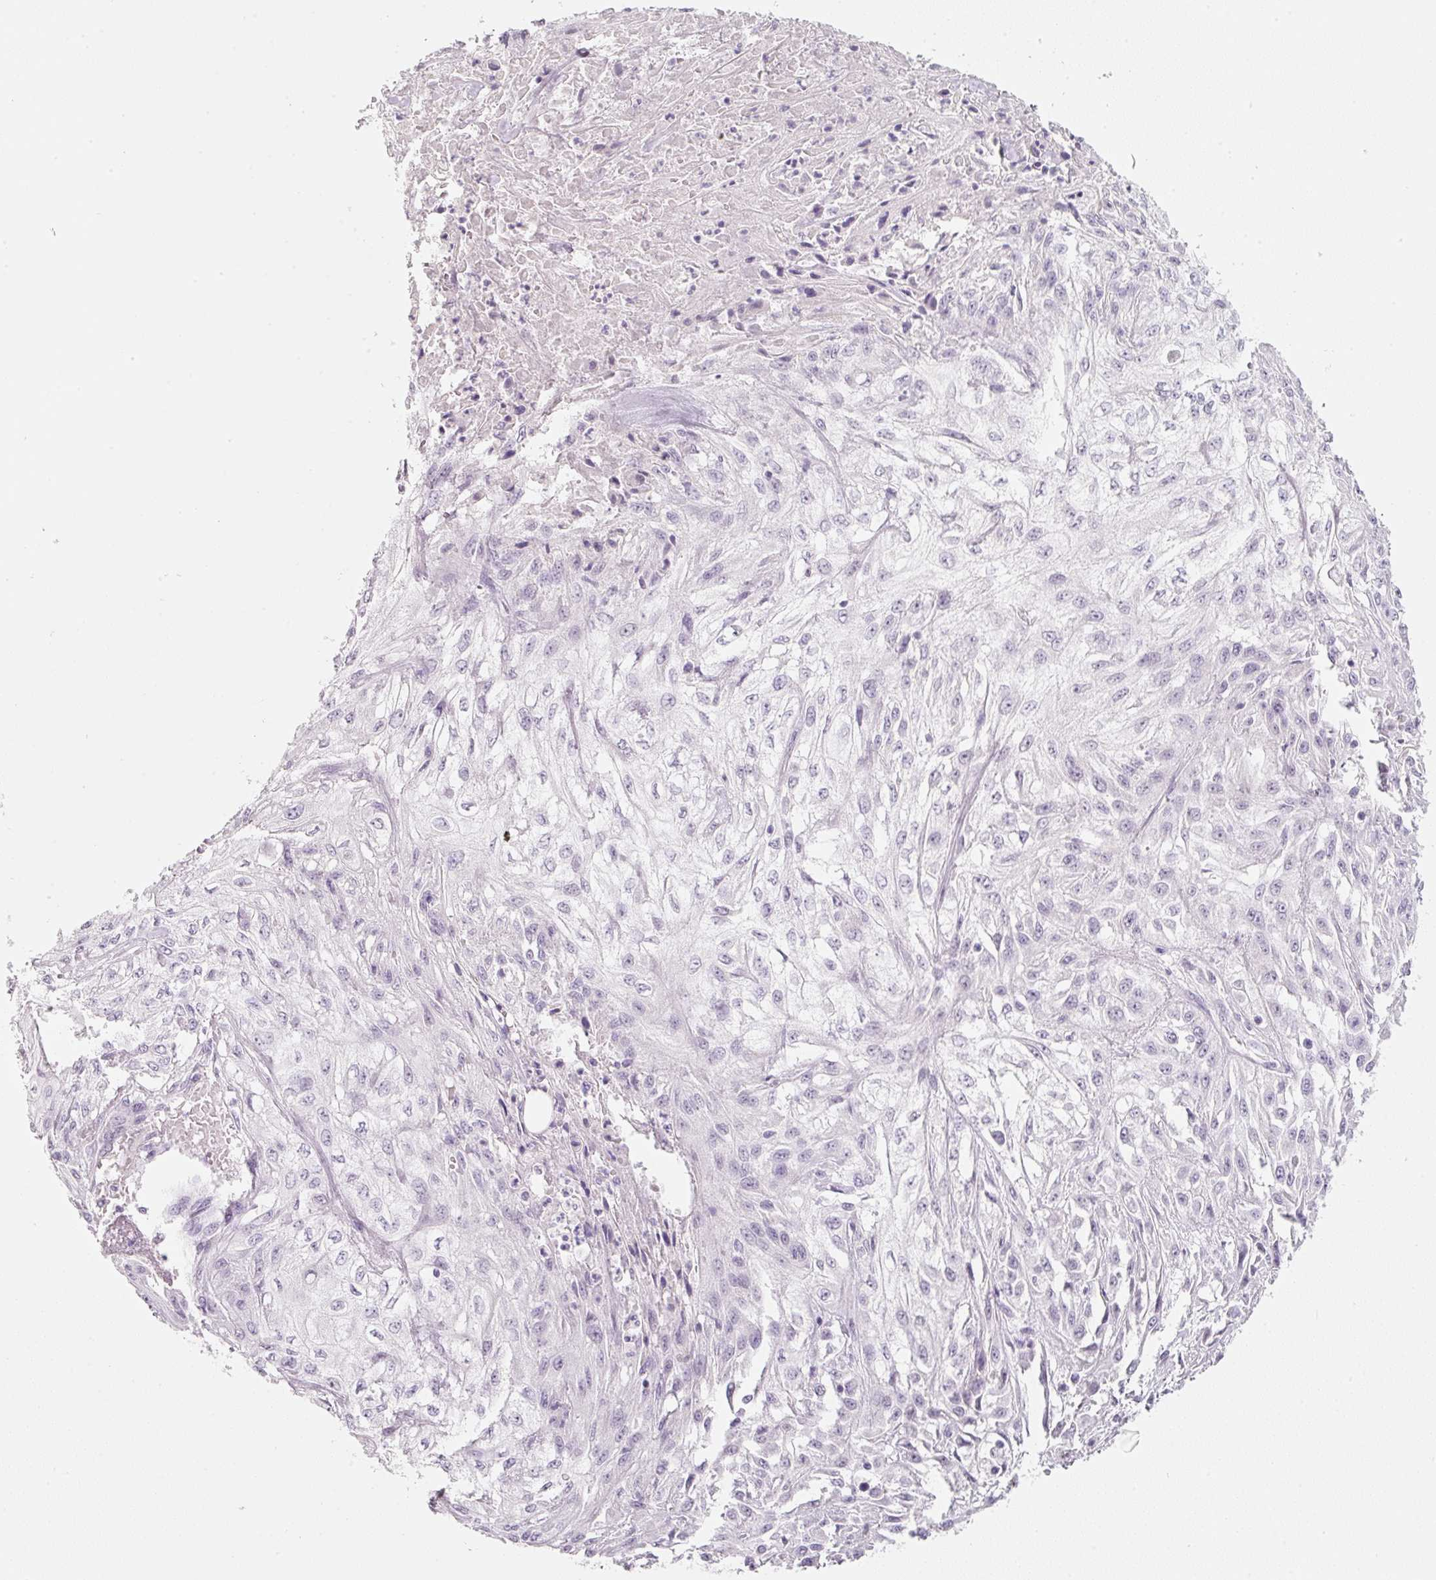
{"staining": {"intensity": "negative", "quantity": "none", "location": "none"}, "tissue": "skin cancer", "cell_type": "Tumor cells", "image_type": "cancer", "snomed": [{"axis": "morphology", "description": "Squamous cell carcinoma, NOS"}, {"axis": "morphology", "description": "Squamous cell carcinoma, metastatic, NOS"}, {"axis": "topography", "description": "Skin"}, {"axis": "topography", "description": "Lymph node"}], "caption": "High power microscopy photomicrograph of an IHC image of skin cancer (metastatic squamous cell carcinoma), revealing no significant expression in tumor cells.", "gene": "ENSG00000206549", "patient": {"sex": "male", "age": 75}}